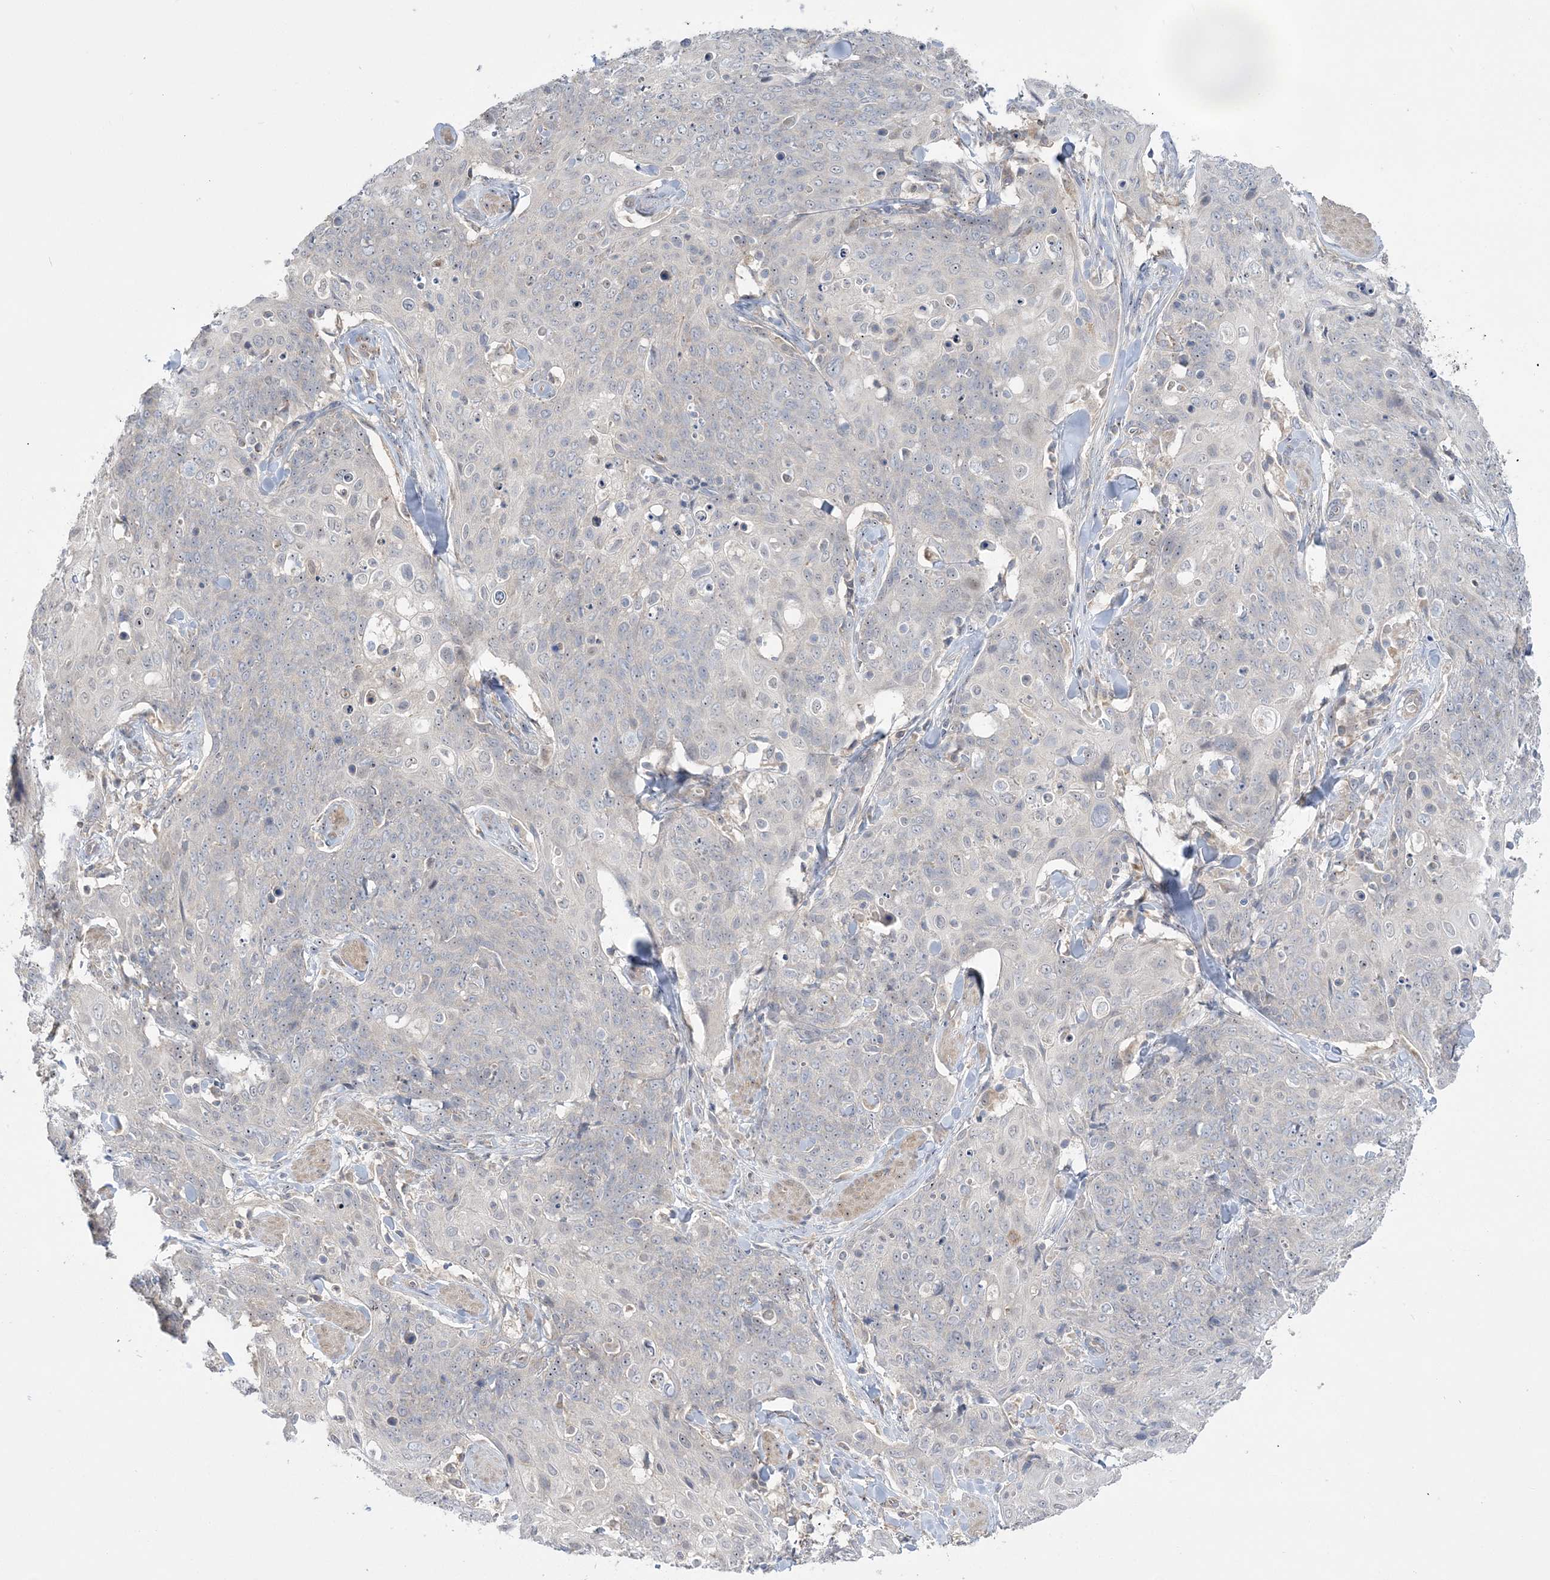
{"staining": {"intensity": "negative", "quantity": "none", "location": "none"}, "tissue": "skin cancer", "cell_type": "Tumor cells", "image_type": "cancer", "snomed": [{"axis": "morphology", "description": "Squamous cell carcinoma, NOS"}, {"axis": "topography", "description": "Skin"}, {"axis": "topography", "description": "Vulva"}], "caption": "A high-resolution image shows IHC staining of squamous cell carcinoma (skin), which shows no significant staining in tumor cells.", "gene": "MMADHC", "patient": {"sex": "female", "age": 85}}